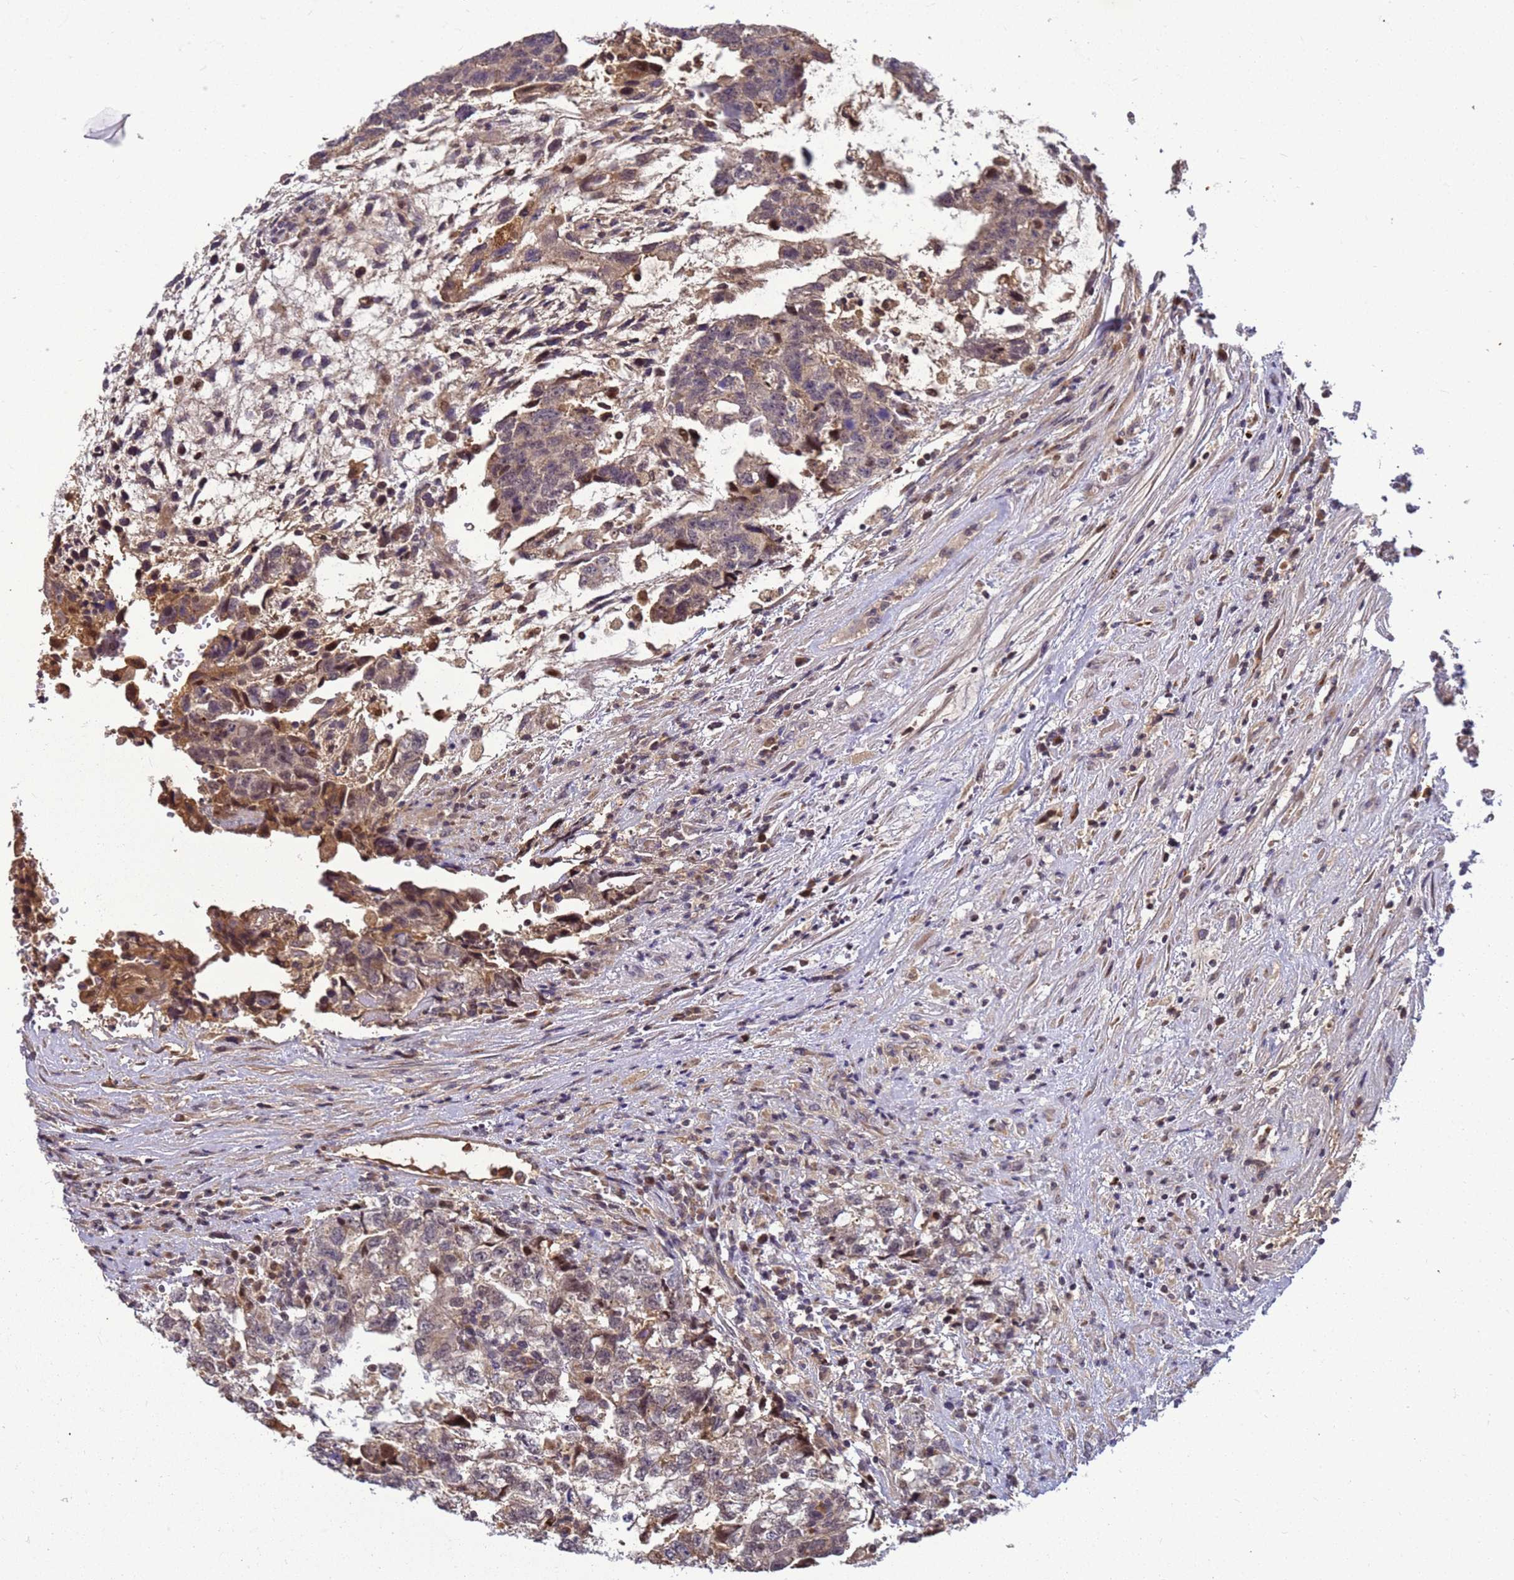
{"staining": {"intensity": "weak", "quantity": ">75%", "location": "cytoplasmic/membranous"}, "tissue": "testis cancer", "cell_type": "Tumor cells", "image_type": "cancer", "snomed": [{"axis": "morphology", "description": "Carcinoma, Embryonal, NOS"}, {"axis": "topography", "description": "Testis"}], "caption": "Protein expression analysis of testis cancer (embryonal carcinoma) exhibits weak cytoplasmic/membranous expression in approximately >75% of tumor cells.", "gene": "TMEM74B", "patient": {"sex": "male", "age": 36}}